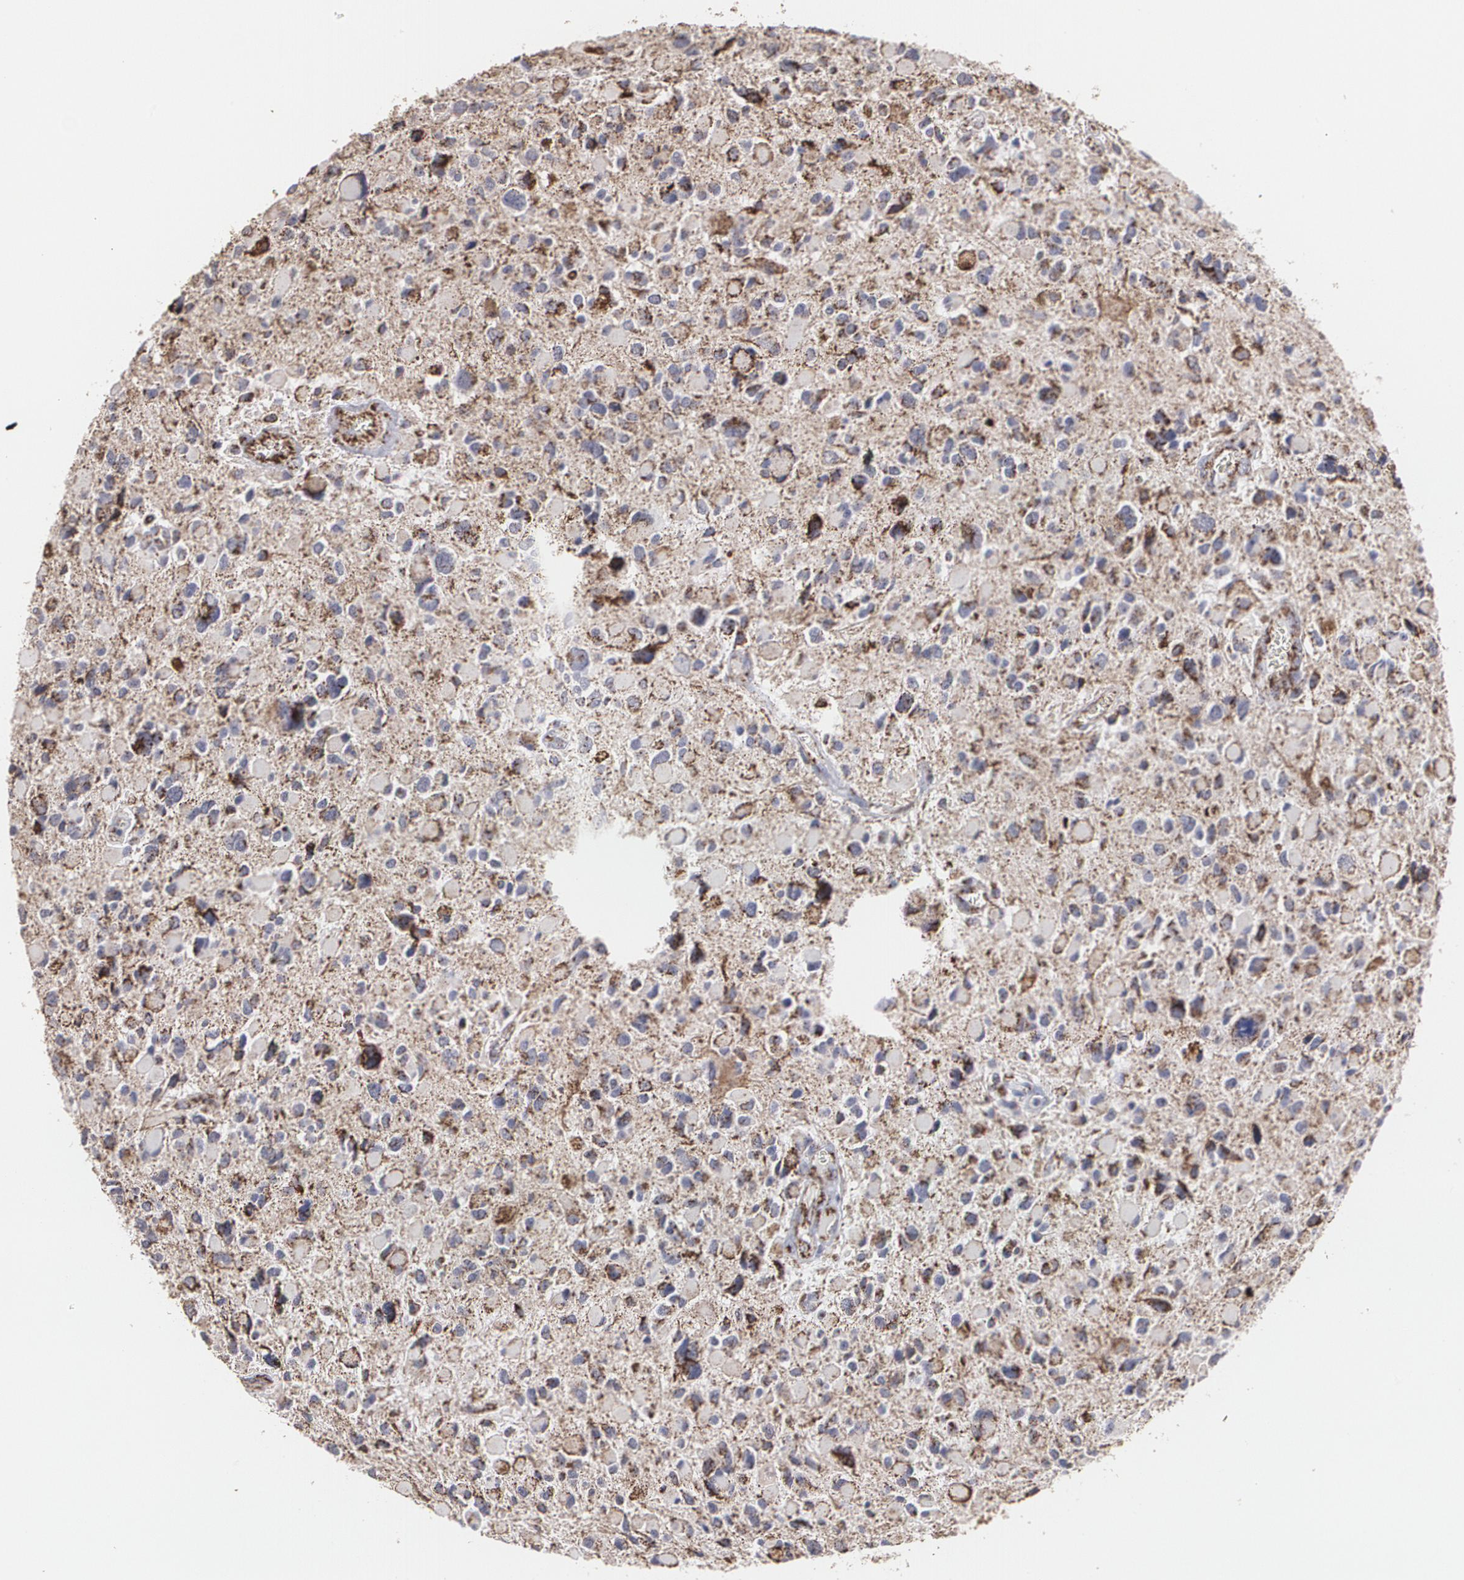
{"staining": {"intensity": "moderate", "quantity": ">75%", "location": "cytoplasmic/membranous"}, "tissue": "glioma", "cell_type": "Tumor cells", "image_type": "cancer", "snomed": [{"axis": "morphology", "description": "Glioma, malignant, High grade"}, {"axis": "topography", "description": "Brain"}], "caption": "Immunohistochemistry (IHC) photomicrograph of neoplastic tissue: human glioma stained using immunohistochemistry (IHC) exhibits medium levels of moderate protein expression localized specifically in the cytoplasmic/membranous of tumor cells, appearing as a cytoplasmic/membranous brown color.", "gene": "HSPD1", "patient": {"sex": "female", "age": 37}}